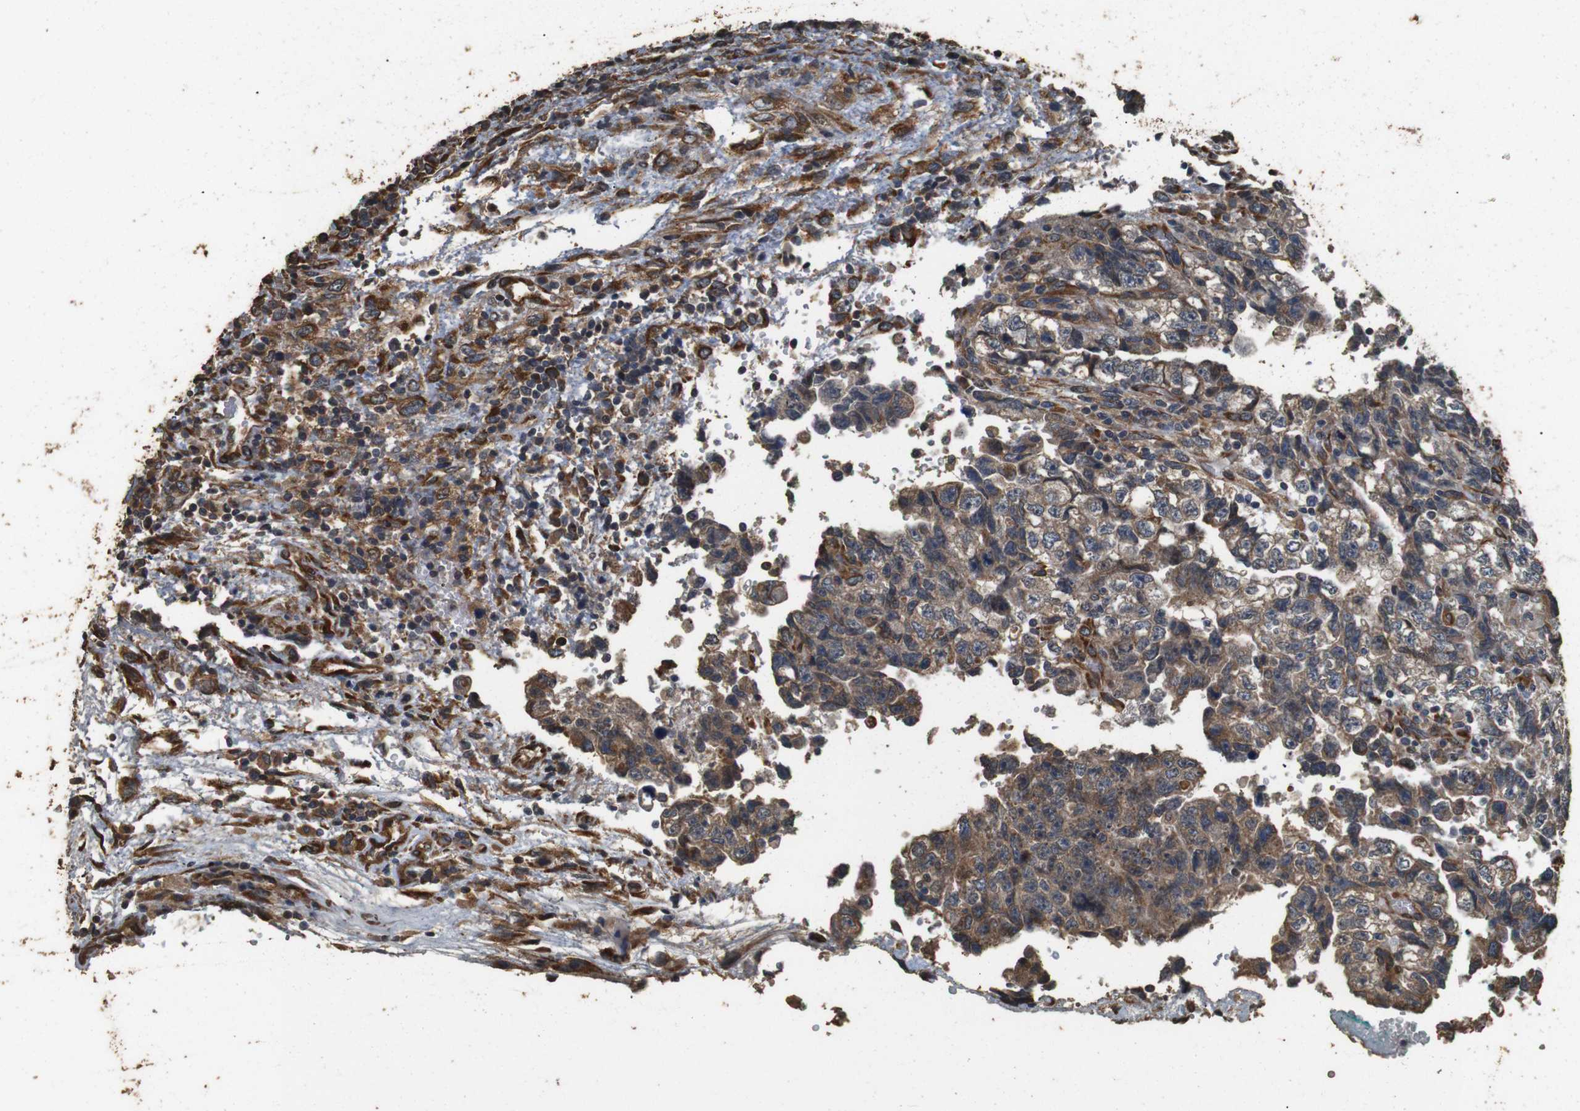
{"staining": {"intensity": "moderate", "quantity": ">75%", "location": "cytoplasmic/membranous"}, "tissue": "testis cancer", "cell_type": "Tumor cells", "image_type": "cancer", "snomed": [{"axis": "morphology", "description": "Carcinoma, Embryonal, NOS"}, {"axis": "topography", "description": "Testis"}], "caption": "Protein staining displays moderate cytoplasmic/membranous positivity in about >75% of tumor cells in testis cancer (embryonal carcinoma).", "gene": "CNPY4", "patient": {"sex": "male", "age": 36}}